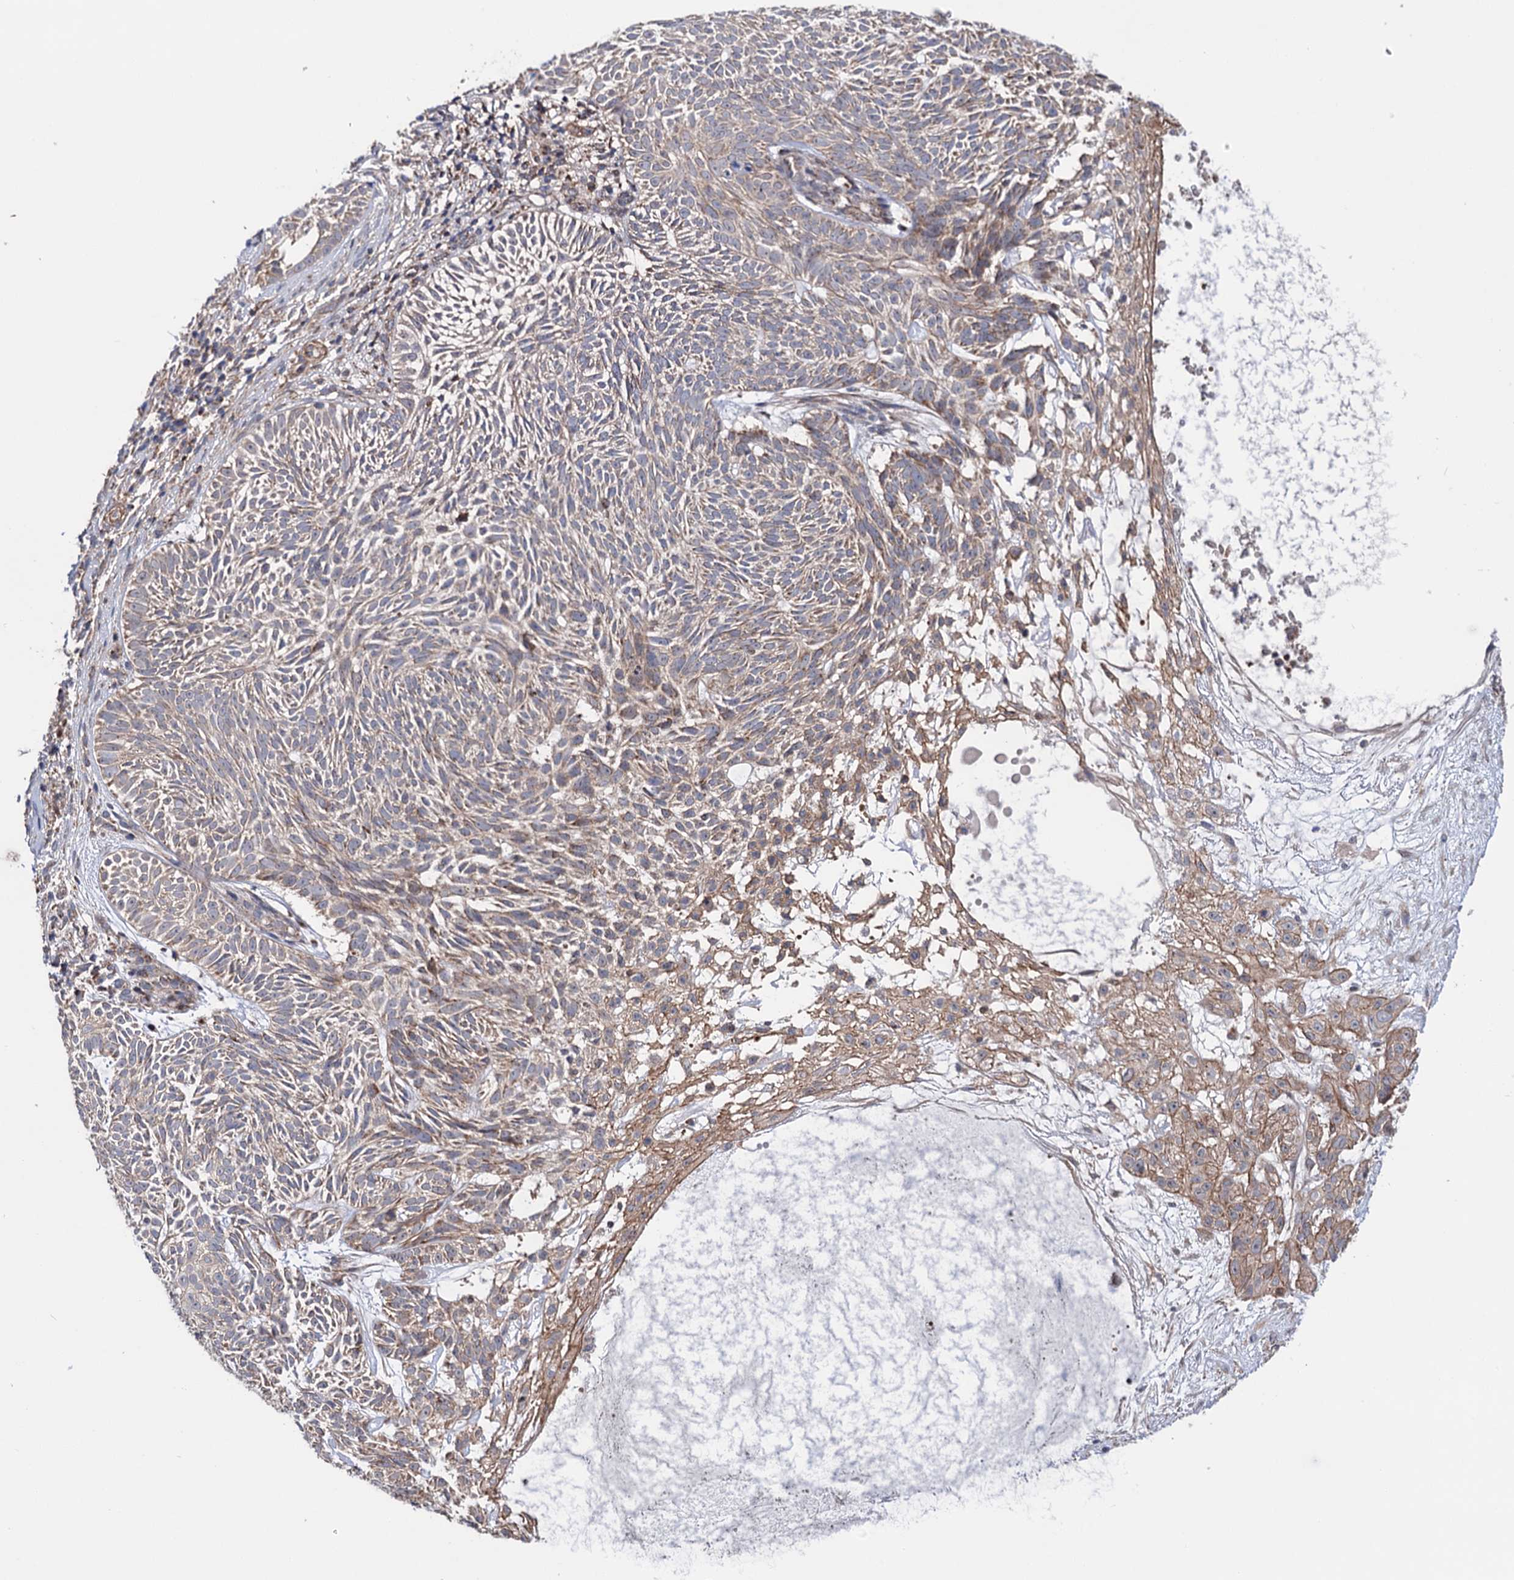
{"staining": {"intensity": "moderate", "quantity": "<25%", "location": "cytoplasmic/membranous"}, "tissue": "skin cancer", "cell_type": "Tumor cells", "image_type": "cancer", "snomed": [{"axis": "morphology", "description": "Basal cell carcinoma"}, {"axis": "topography", "description": "Skin"}], "caption": "This micrograph exhibits immunohistochemistry staining of skin cancer, with low moderate cytoplasmic/membranous expression in approximately <25% of tumor cells.", "gene": "SUCLA2", "patient": {"sex": "male", "age": 75}}